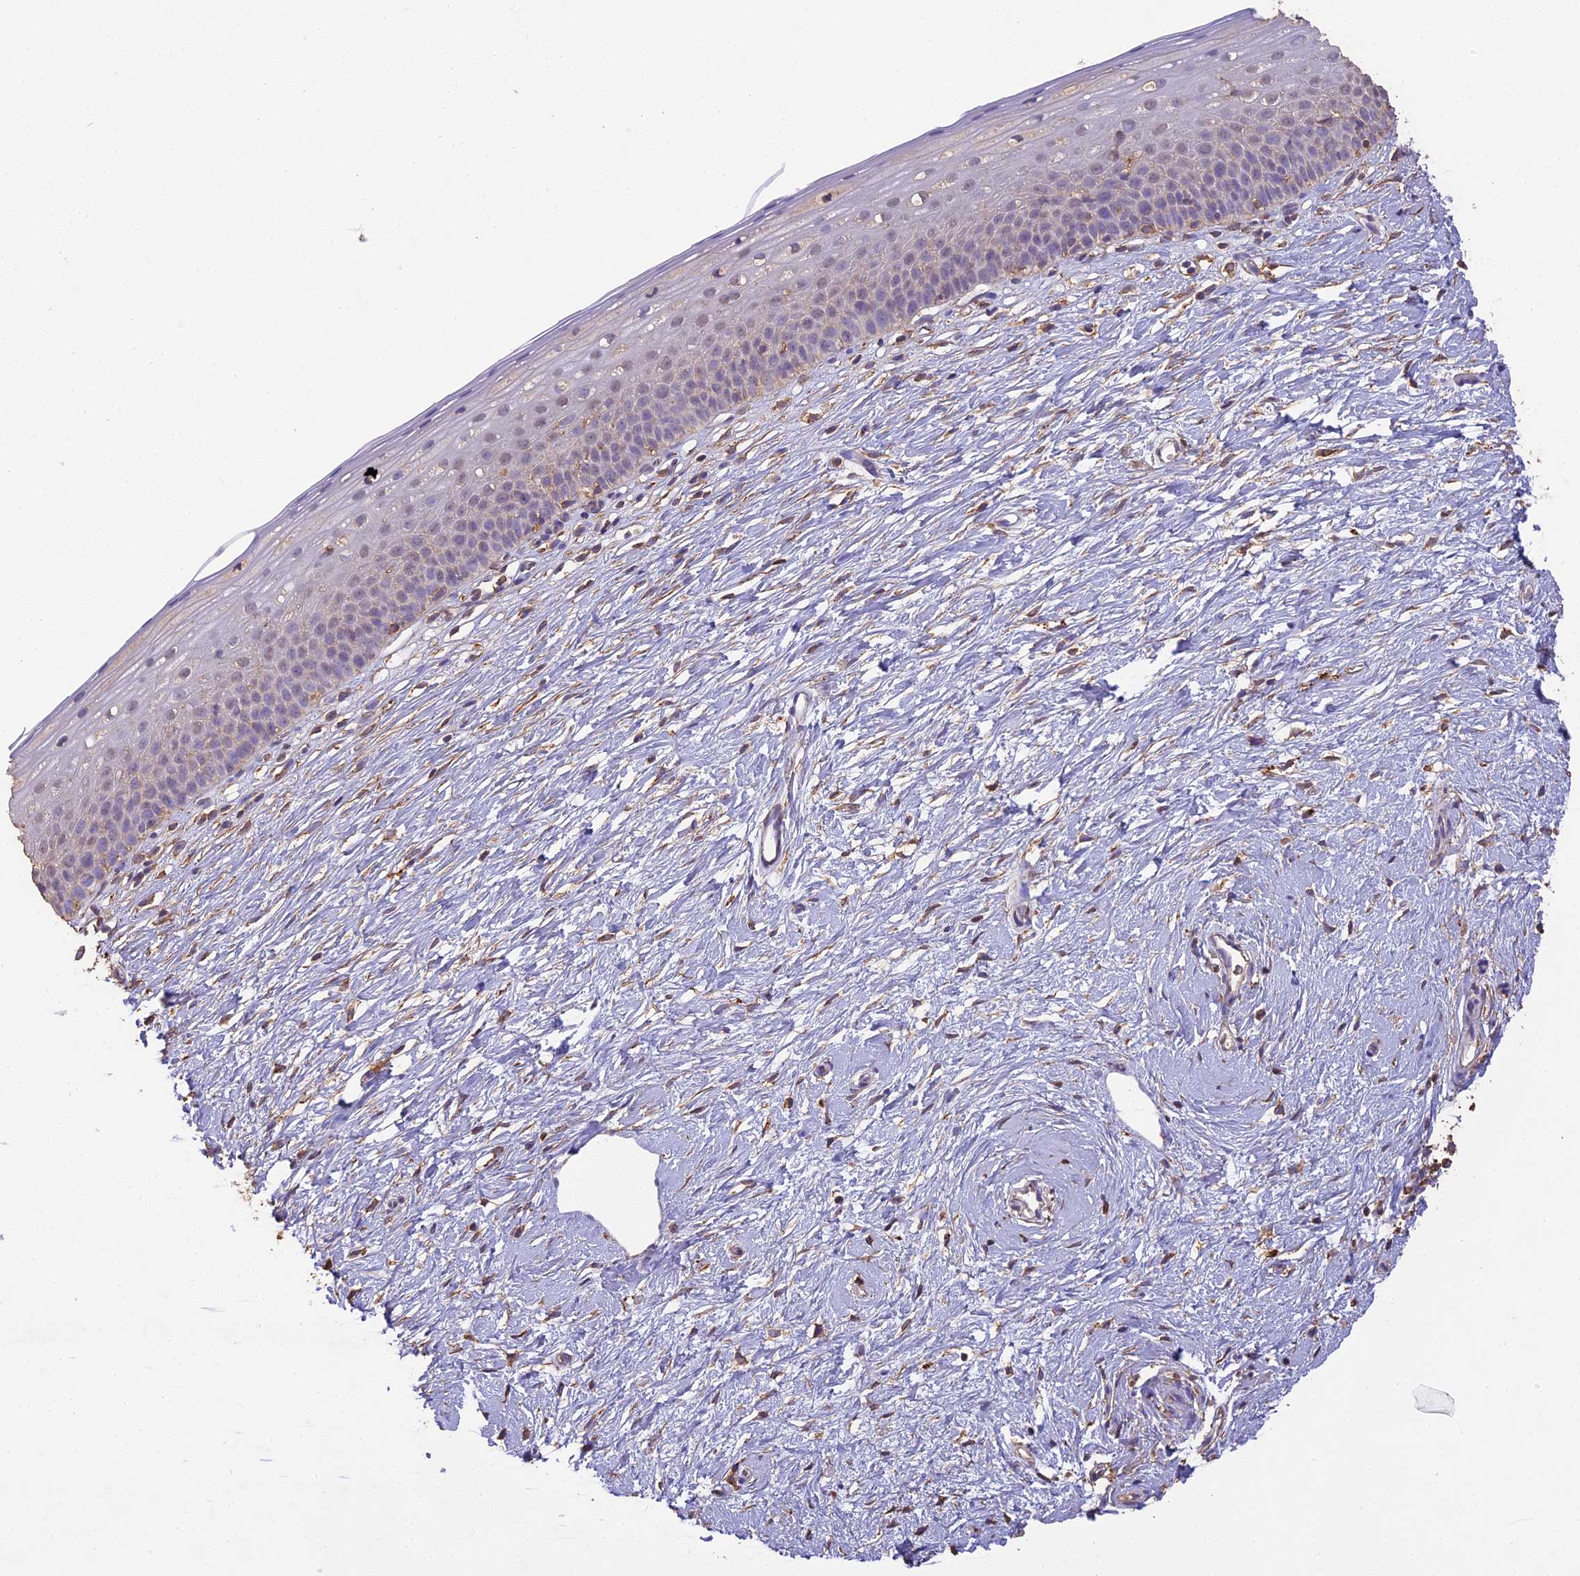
{"staining": {"intensity": "negative", "quantity": "none", "location": "none"}, "tissue": "cervix", "cell_type": "Glandular cells", "image_type": "normal", "snomed": [{"axis": "morphology", "description": "Normal tissue, NOS"}, {"axis": "topography", "description": "Cervix"}], "caption": "DAB (3,3'-diaminobenzidine) immunohistochemical staining of normal cervix shows no significant expression in glandular cells.", "gene": "ARHGAP19", "patient": {"sex": "female", "age": 57}}